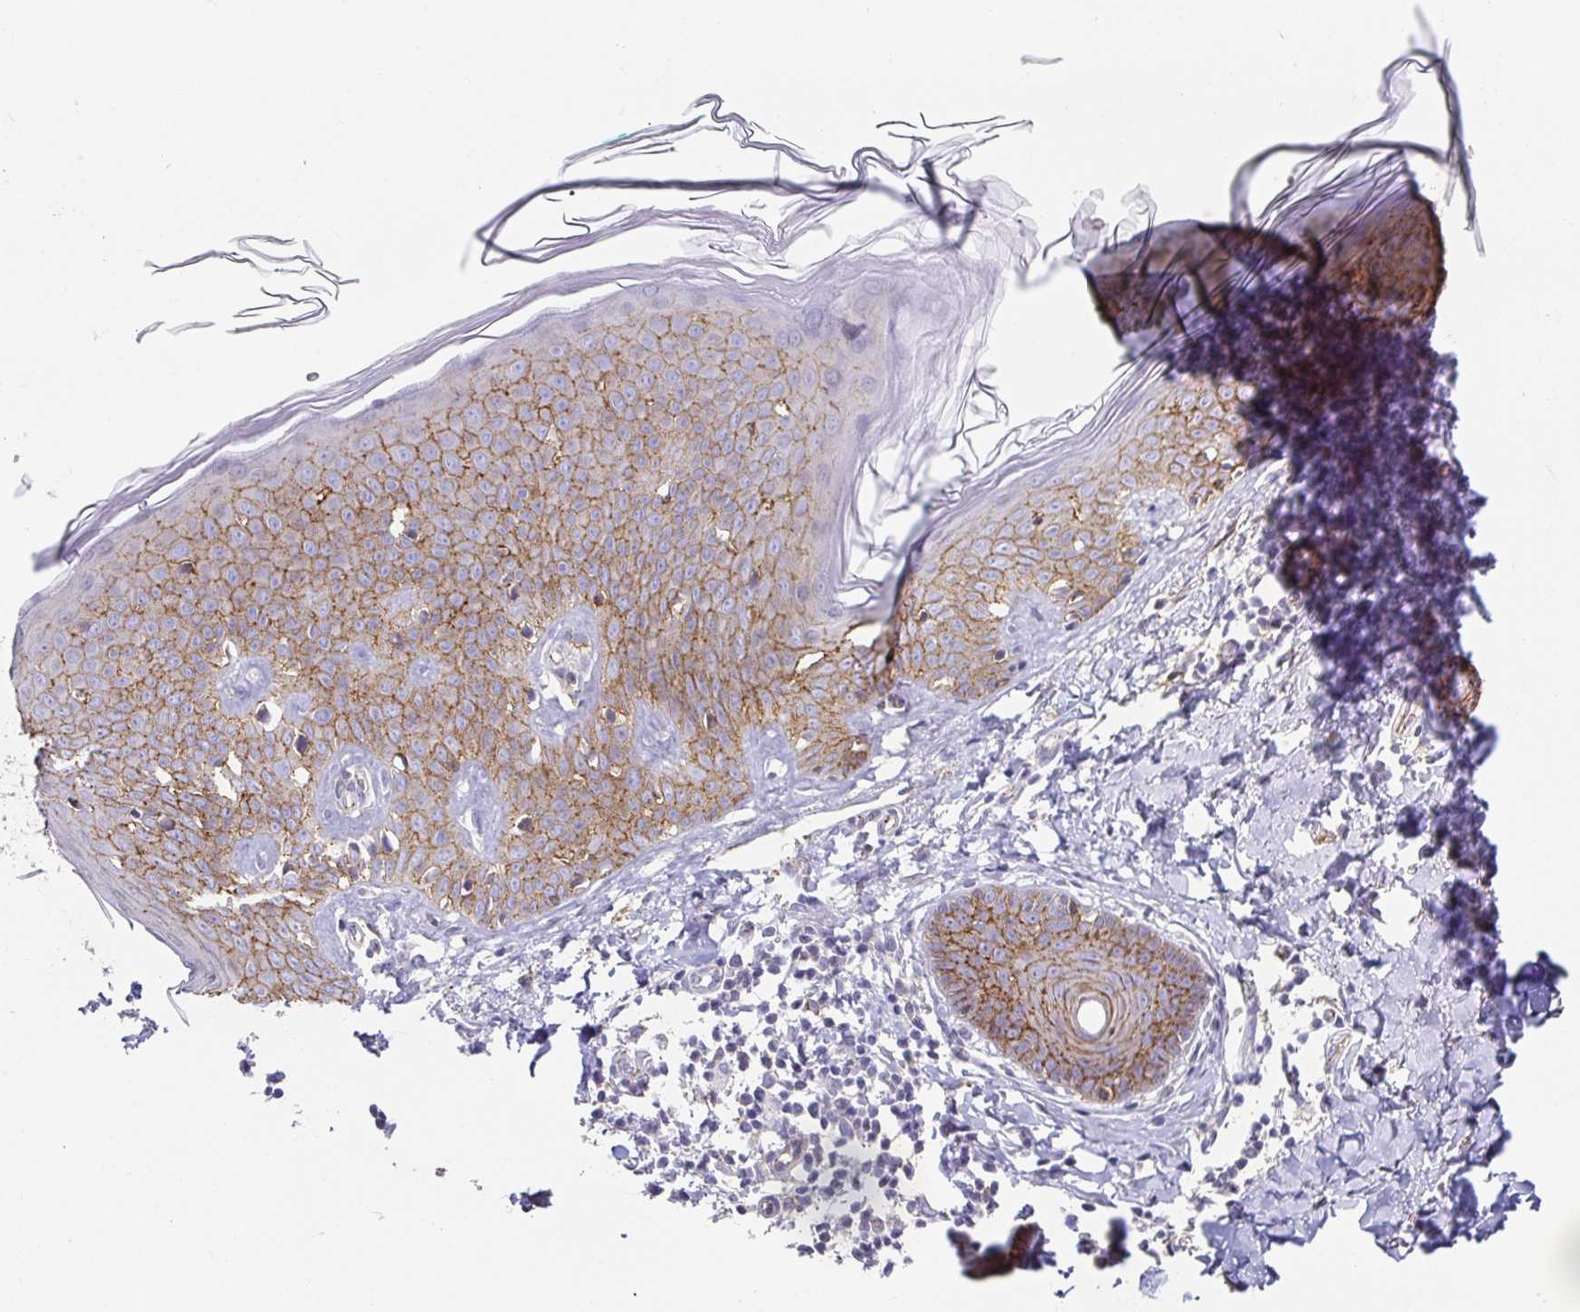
{"staining": {"intensity": "moderate", "quantity": "25%-75%", "location": "cytoplasmic/membranous"}, "tissue": "skin", "cell_type": "Fibroblasts", "image_type": "normal", "snomed": [{"axis": "morphology", "description": "Normal tissue, NOS"}, {"axis": "topography", "description": "Skin"}, {"axis": "topography", "description": "Peripheral nerve tissue"}], "caption": "Immunohistochemistry image of benign human skin stained for a protein (brown), which exhibits medium levels of moderate cytoplasmic/membranous staining in about 25%-75% of fibroblasts.", "gene": "PIWIL3", "patient": {"sex": "female", "age": 45}}